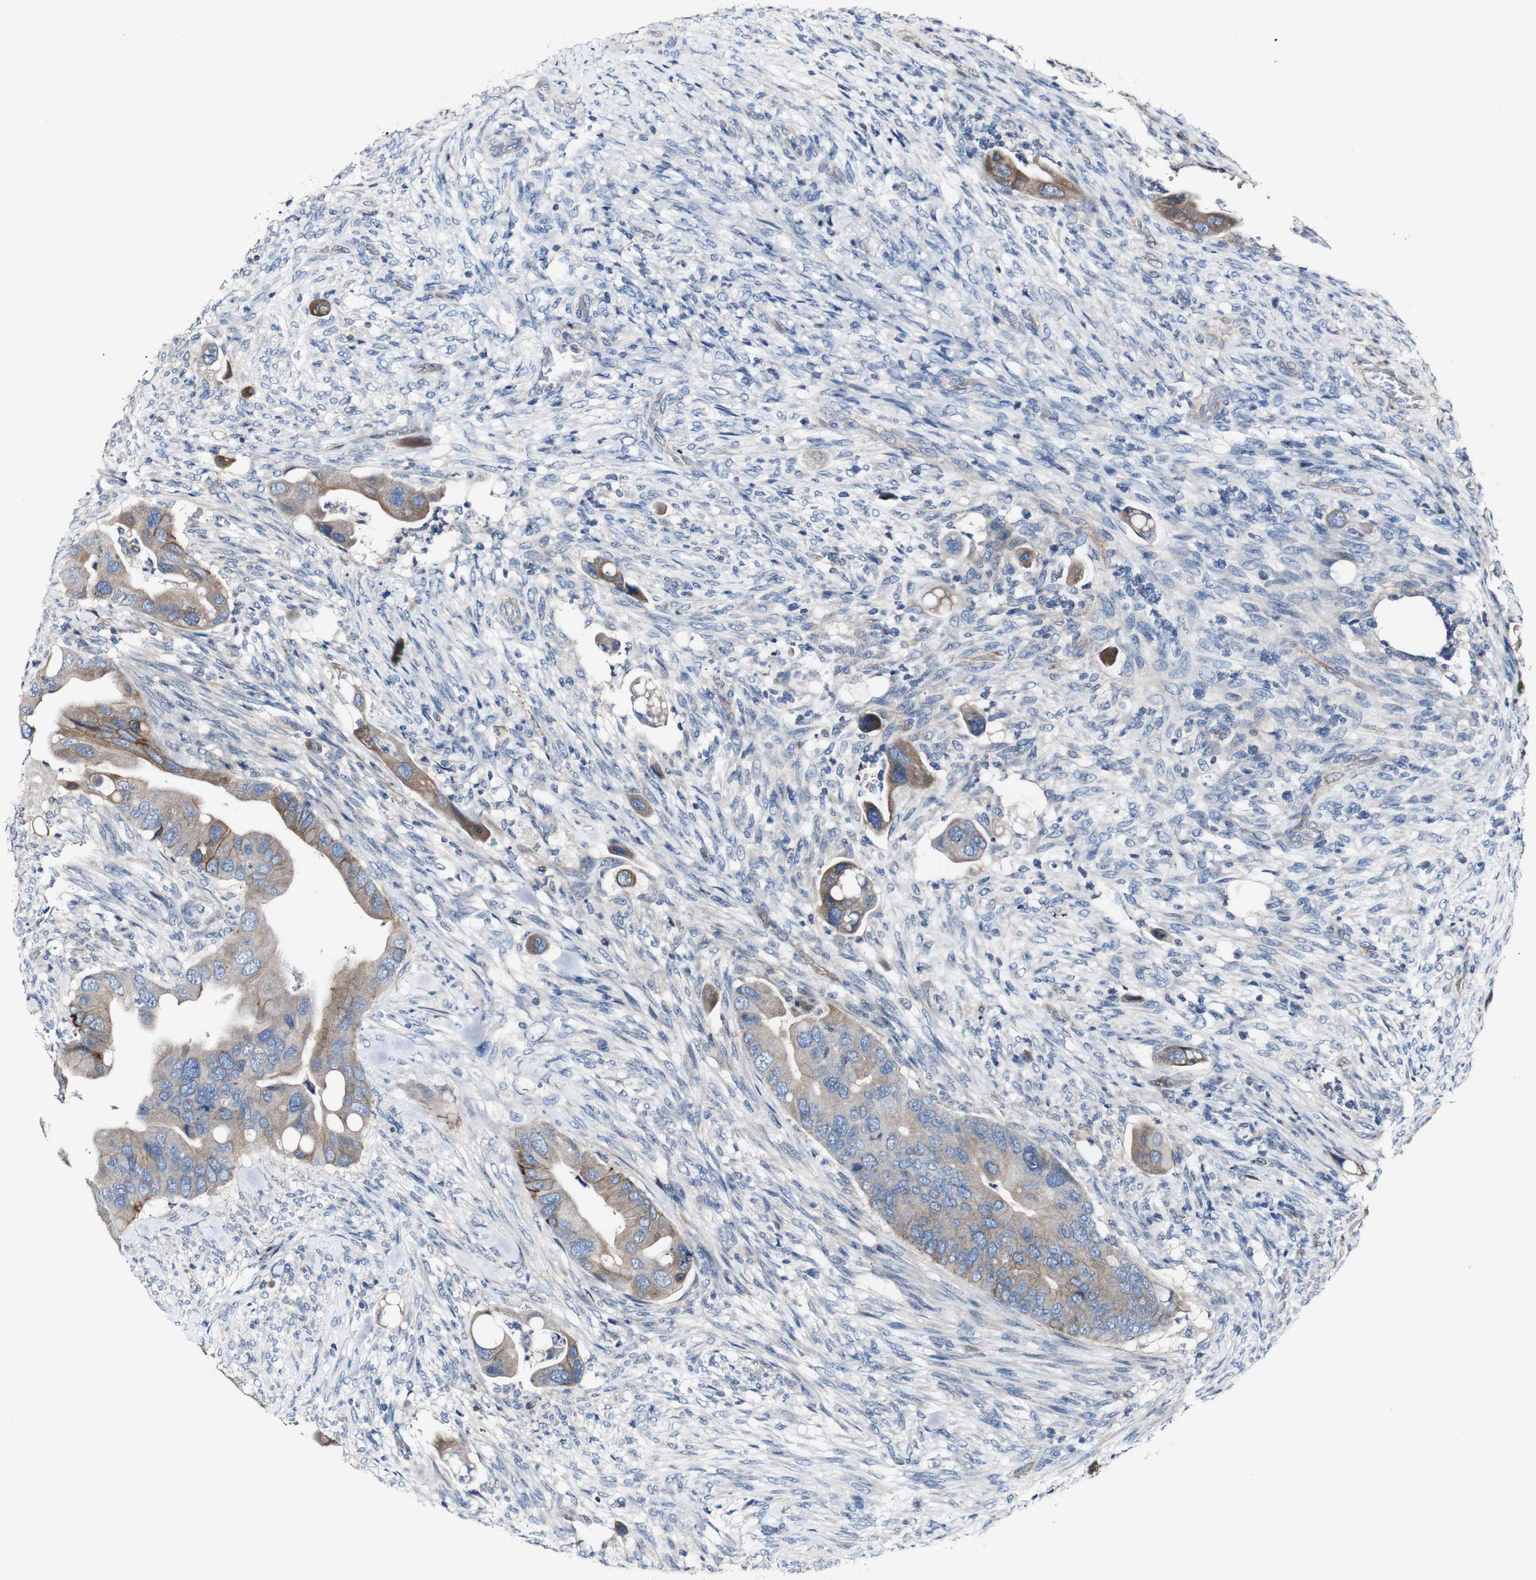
{"staining": {"intensity": "weak", "quantity": ">75%", "location": "cytoplasmic/membranous"}, "tissue": "colorectal cancer", "cell_type": "Tumor cells", "image_type": "cancer", "snomed": [{"axis": "morphology", "description": "Adenocarcinoma, NOS"}, {"axis": "topography", "description": "Rectum"}], "caption": "The immunohistochemical stain highlights weak cytoplasmic/membranous staining in tumor cells of colorectal cancer tissue.", "gene": "GRAMD1A", "patient": {"sex": "female", "age": 57}}